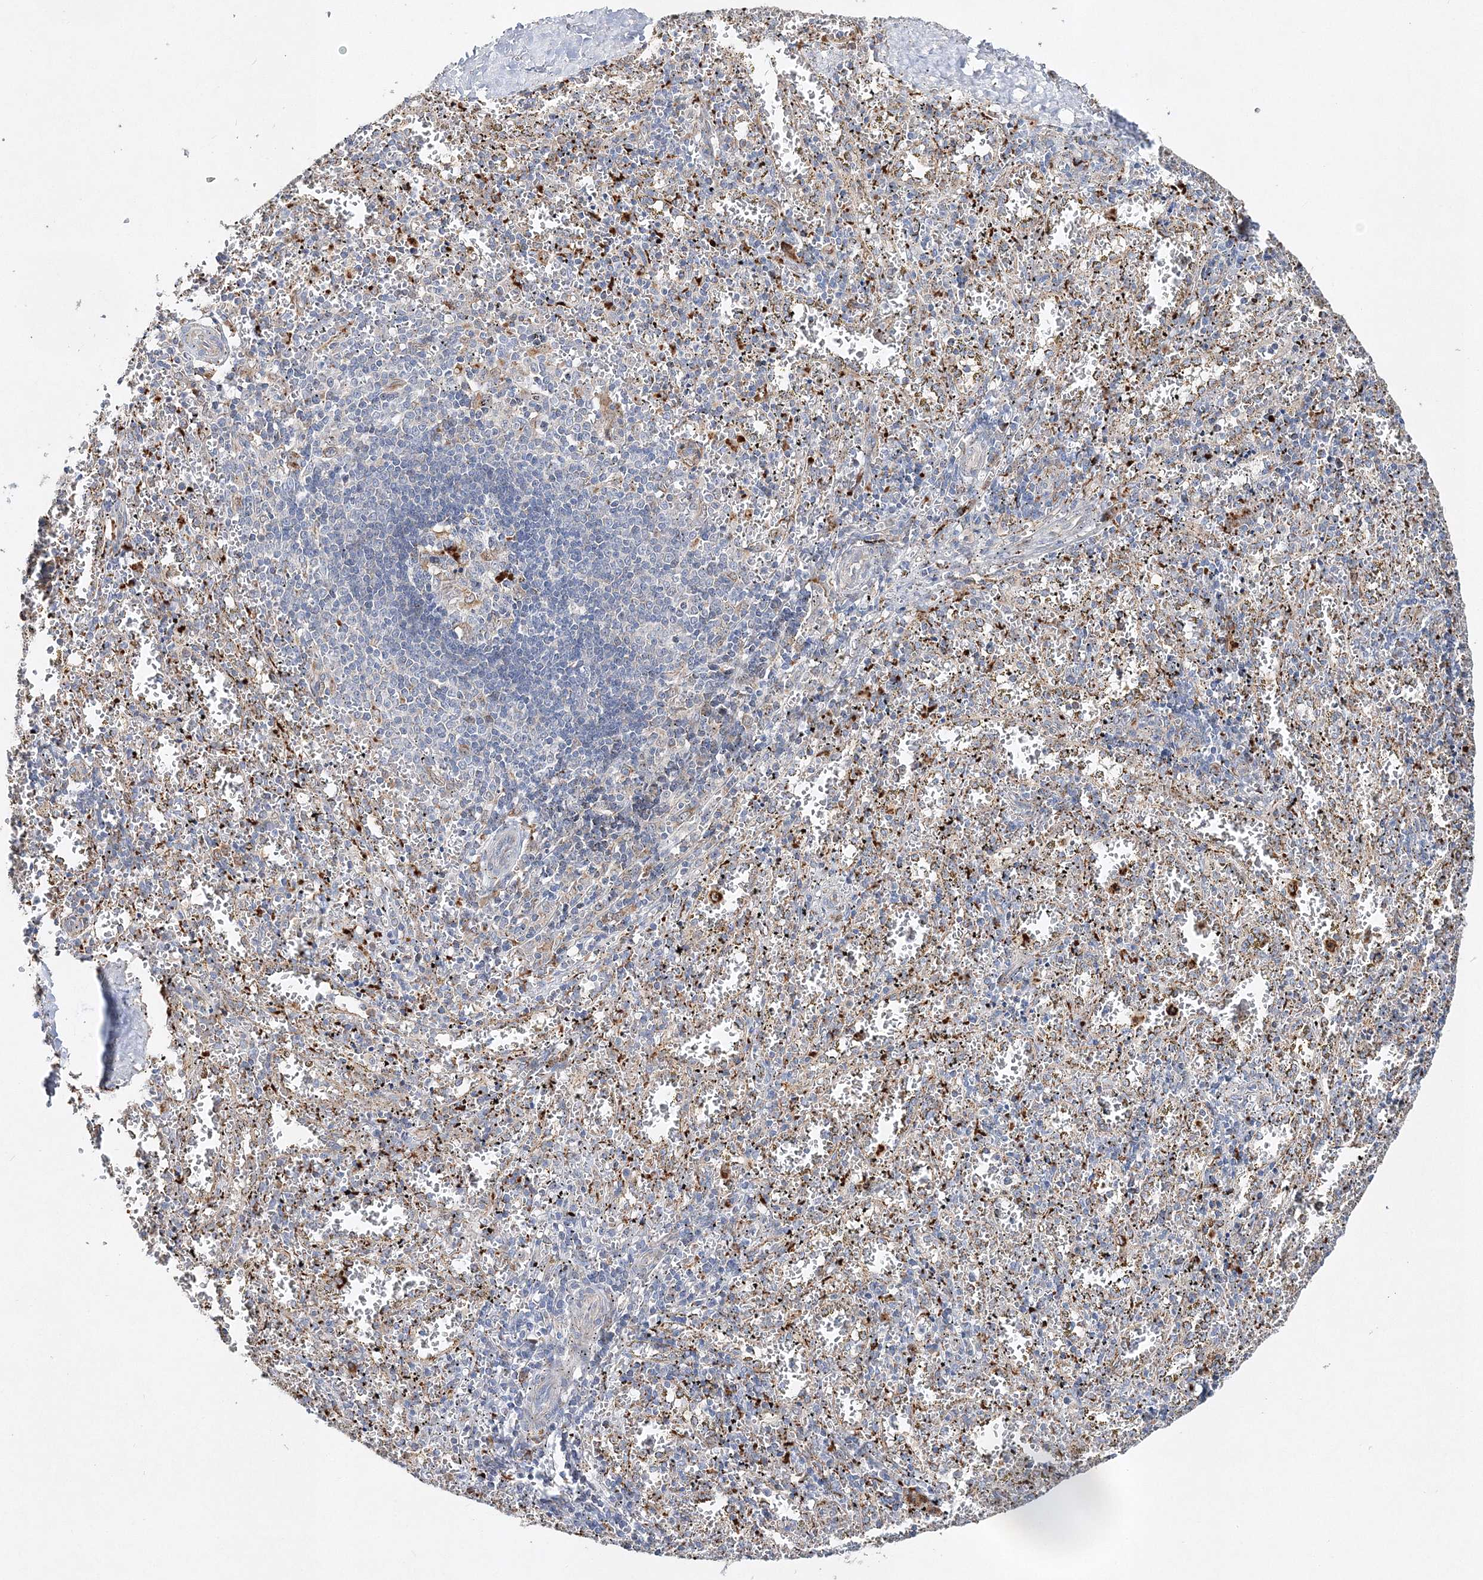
{"staining": {"intensity": "negative", "quantity": "none", "location": "none"}, "tissue": "spleen", "cell_type": "Cells in red pulp", "image_type": "normal", "snomed": [{"axis": "morphology", "description": "Normal tissue, NOS"}, {"axis": "topography", "description": "Spleen"}], "caption": "Immunohistochemical staining of normal spleen shows no significant staining in cells in red pulp.", "gene": "C3orf38", "patient": {"sex": "male", "age": 11}}